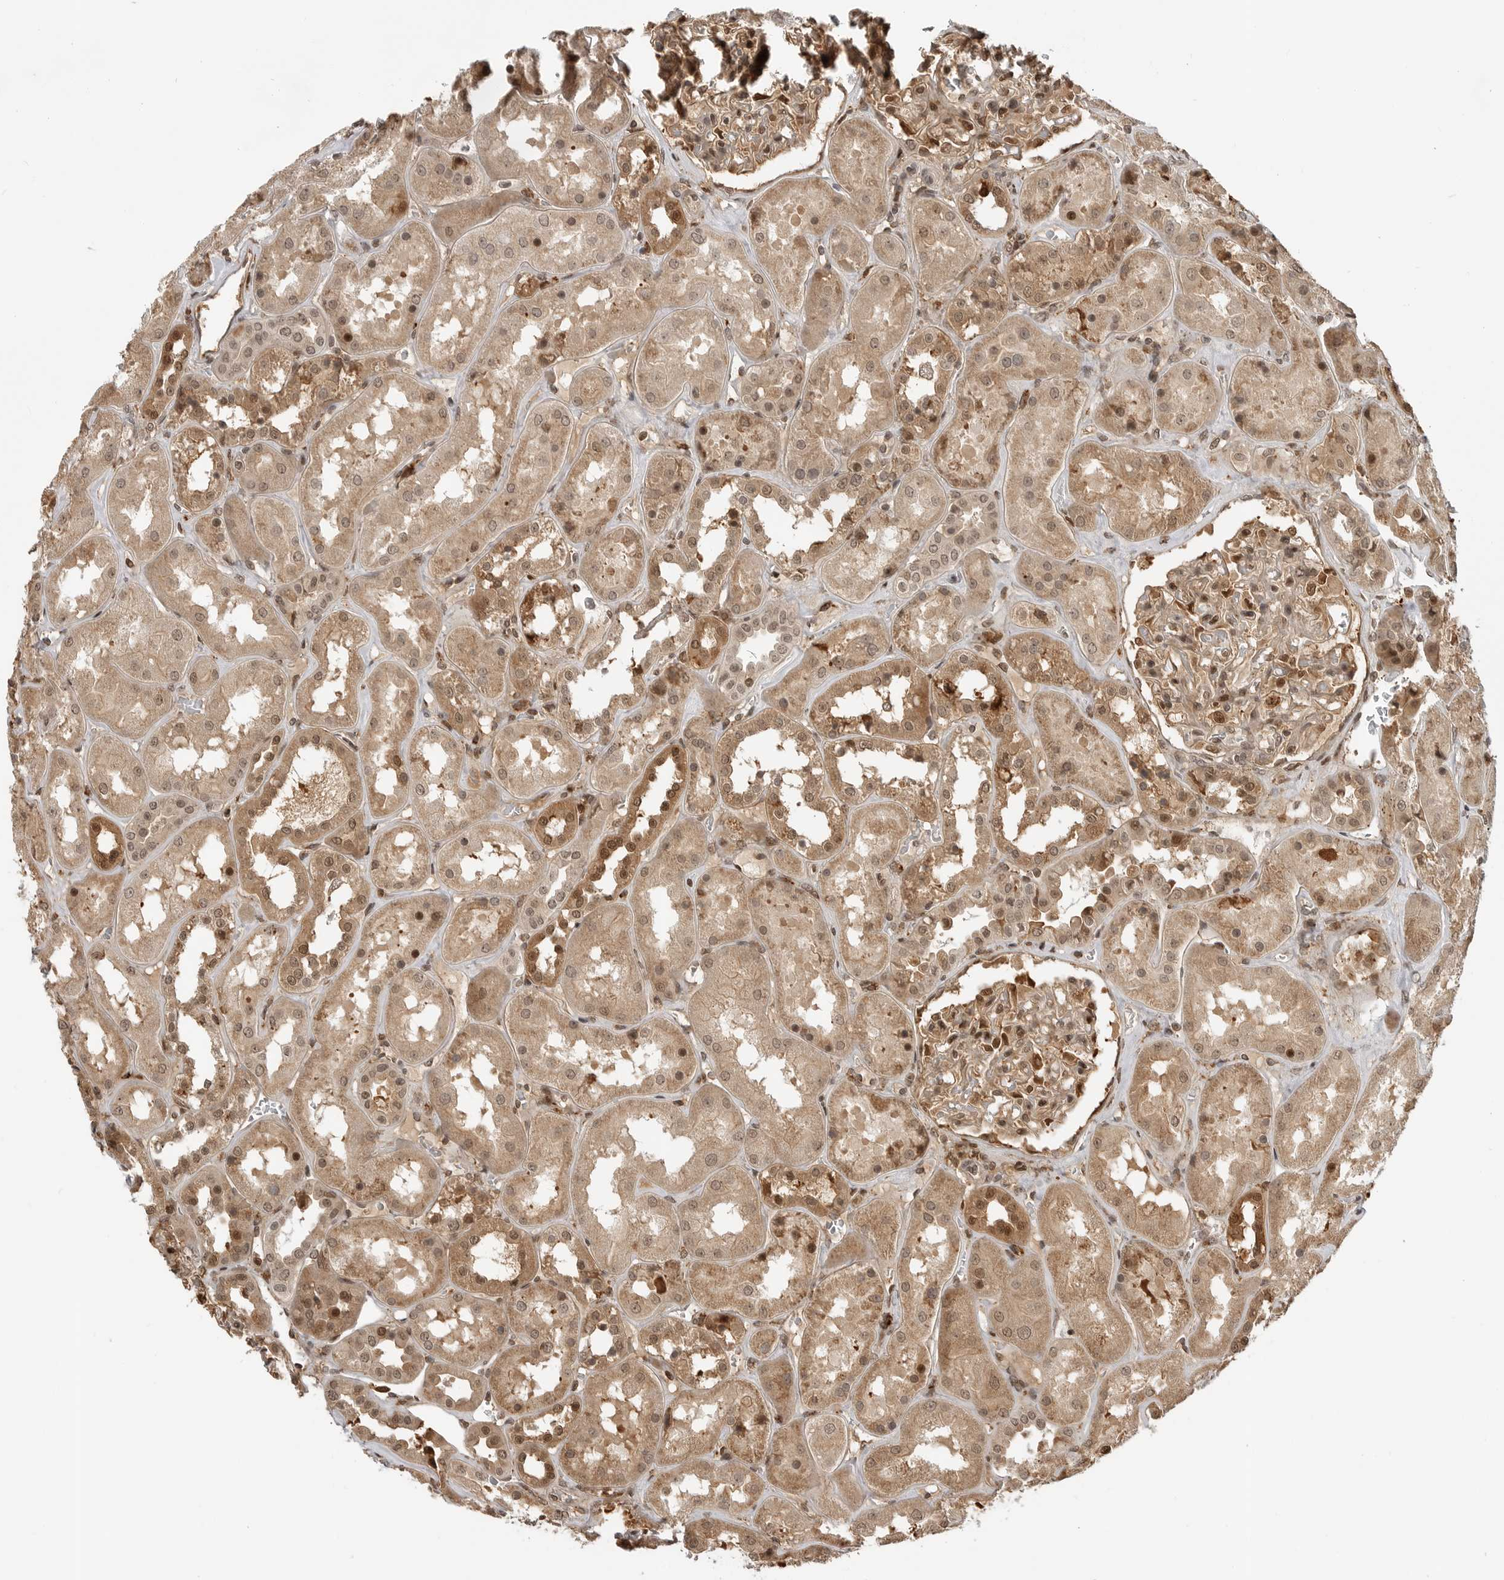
{"staining": {"intensity": "strong", "quantity": "25%-75%", "location": "cytoplasmic/membranous,nuclear"}, "tissue": "kidney", "cell_type": "Cells in glomeruli", "image_type": "normal", "snomed": [{"axis": "morphology", "description": "Normal tissue, NOS"}, {"axis": "topography", "description": "Kidney"}], "caption": "Immunohistochemical staining of normal human kidney reveals 25%-75% levels of strong cytoplasmic/membranous,nuclear protein staining in approximately 25%-75% of cells in glomeruli.", "gene": "BMP2K", "patient": {"sex": "male", "age": 70}}